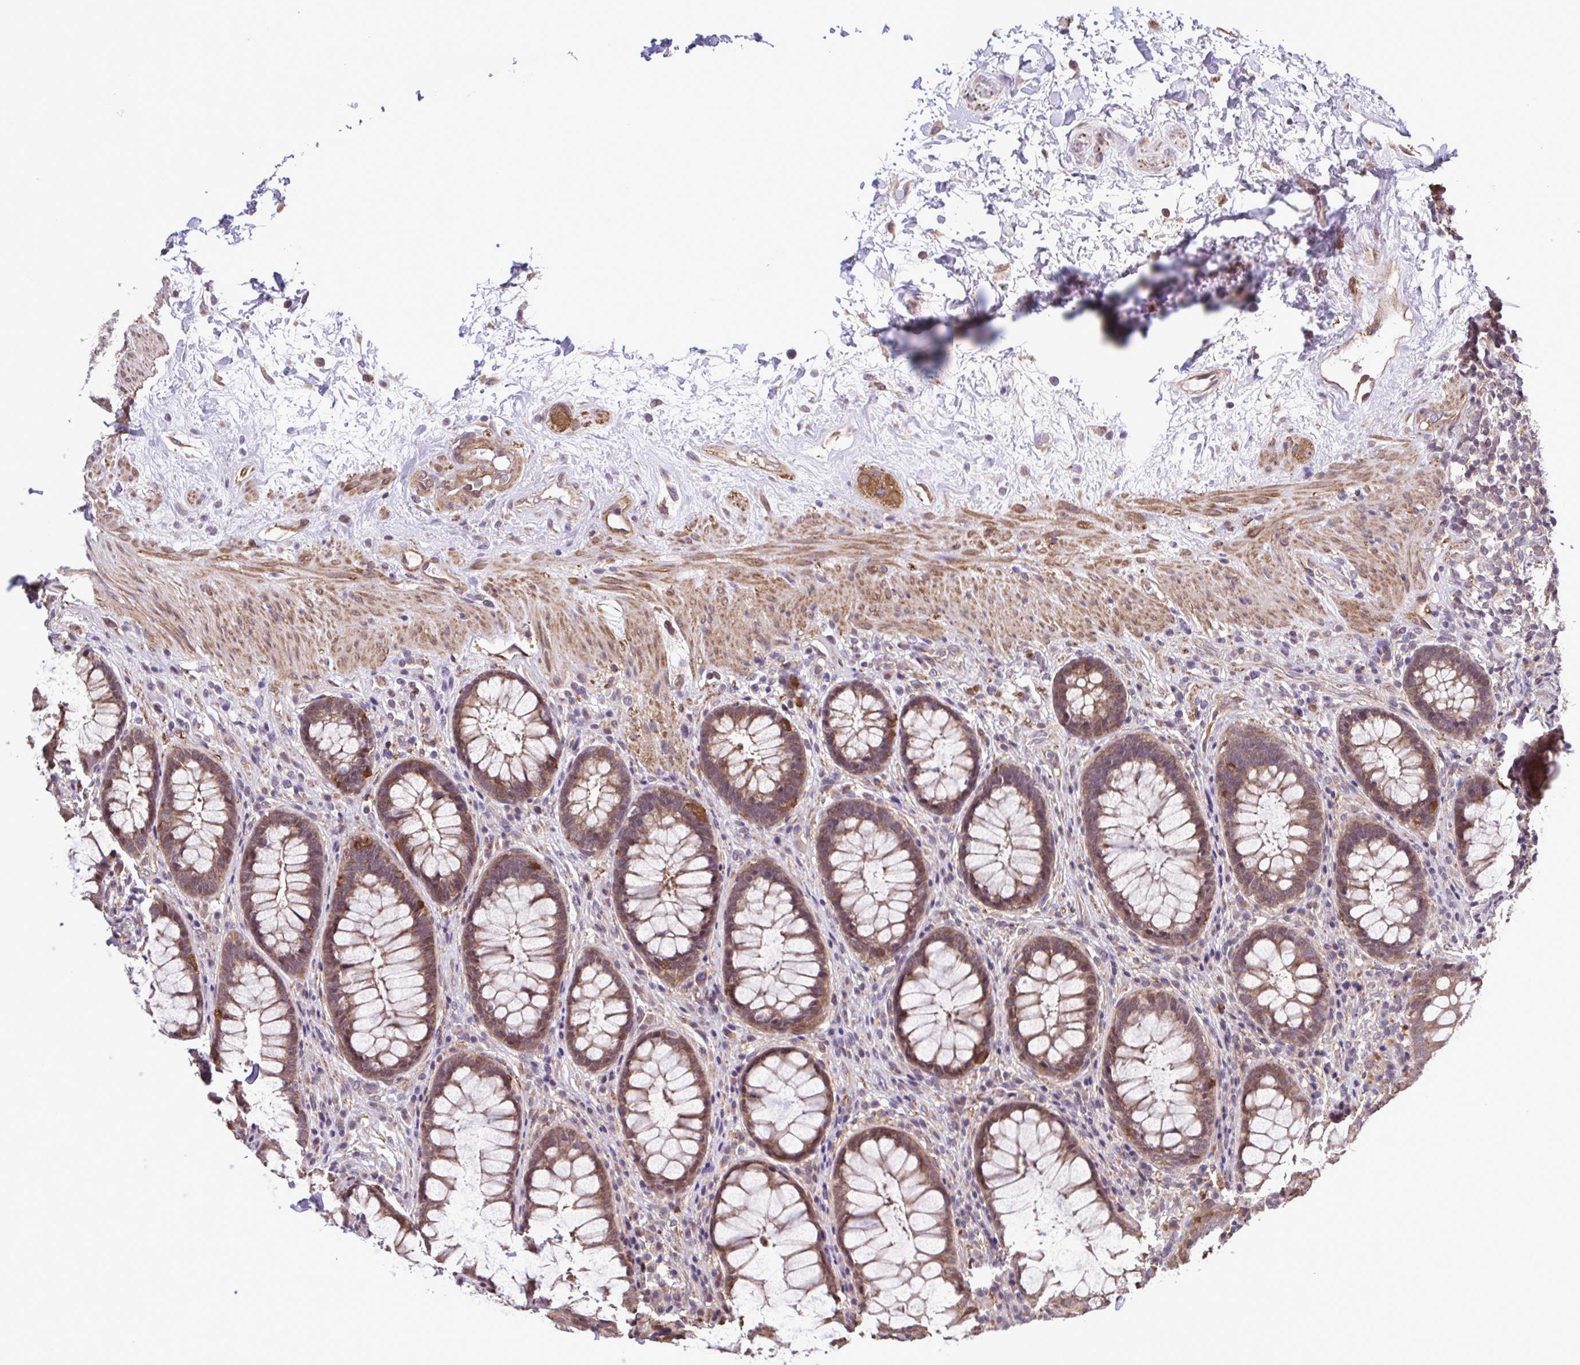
{"staining": {"intensity": "moderate", "quantity": ">75%", "location": "cytoplasmic/membranous"}, "tissue": "rectum", "cell_type": "Glandular cells", "image_type": "normal", "snomed": [{"axis": "morphology", "description": "Normal tissue, NOS"}, {"axis": "topography", "description": "Rectum"}], "caption": "Protein analysis of unremarkable rectum demonstrates moderate cytoplasmic/membranous positivity in about >75% of glandular cells.", "gene": "ZNF200", "patient": {"sex": "male", "age": 72}}